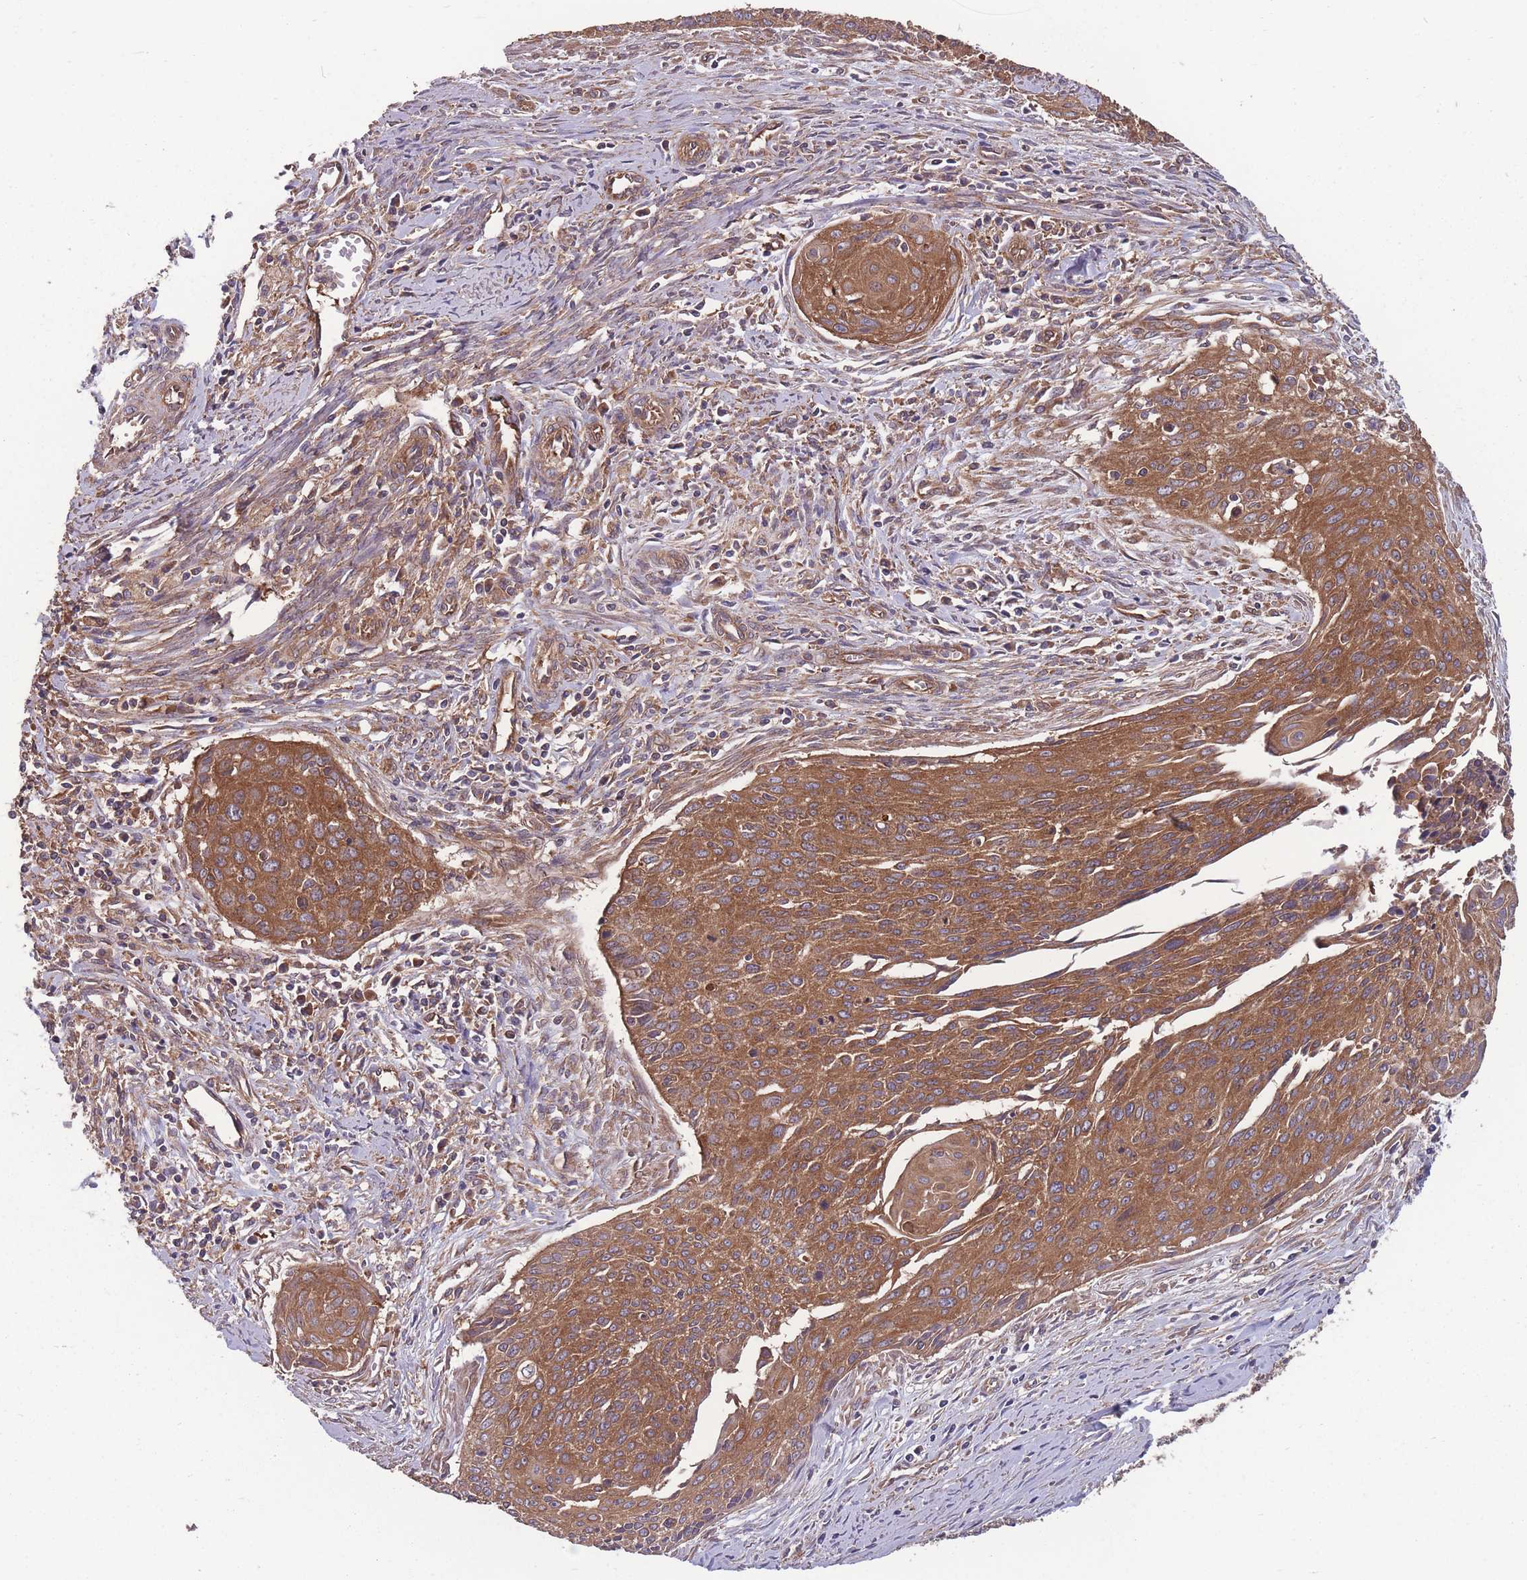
{"staining": {"intensity": "strong", "quantity": ">75%", "location": "cytoplasmic/membranous"}, "tissue": "cervical cancer", "cell_type": "Tumor cells", "image_type": "cancer", "snomed": [{"axis": "morphology", "description": "Squamous cell carcinoma, NOS"}, {"axis": "topography", "description": "Cervix"}], "caption": "Human squamous cell carcinoma (cervical) stained for a protein (brown) reveals strong cytoplasmic/membranous positive staining in about >75% of tumor cells.", "gene": "ZPR1", "patient": {"sex": "female", "age": 55}}